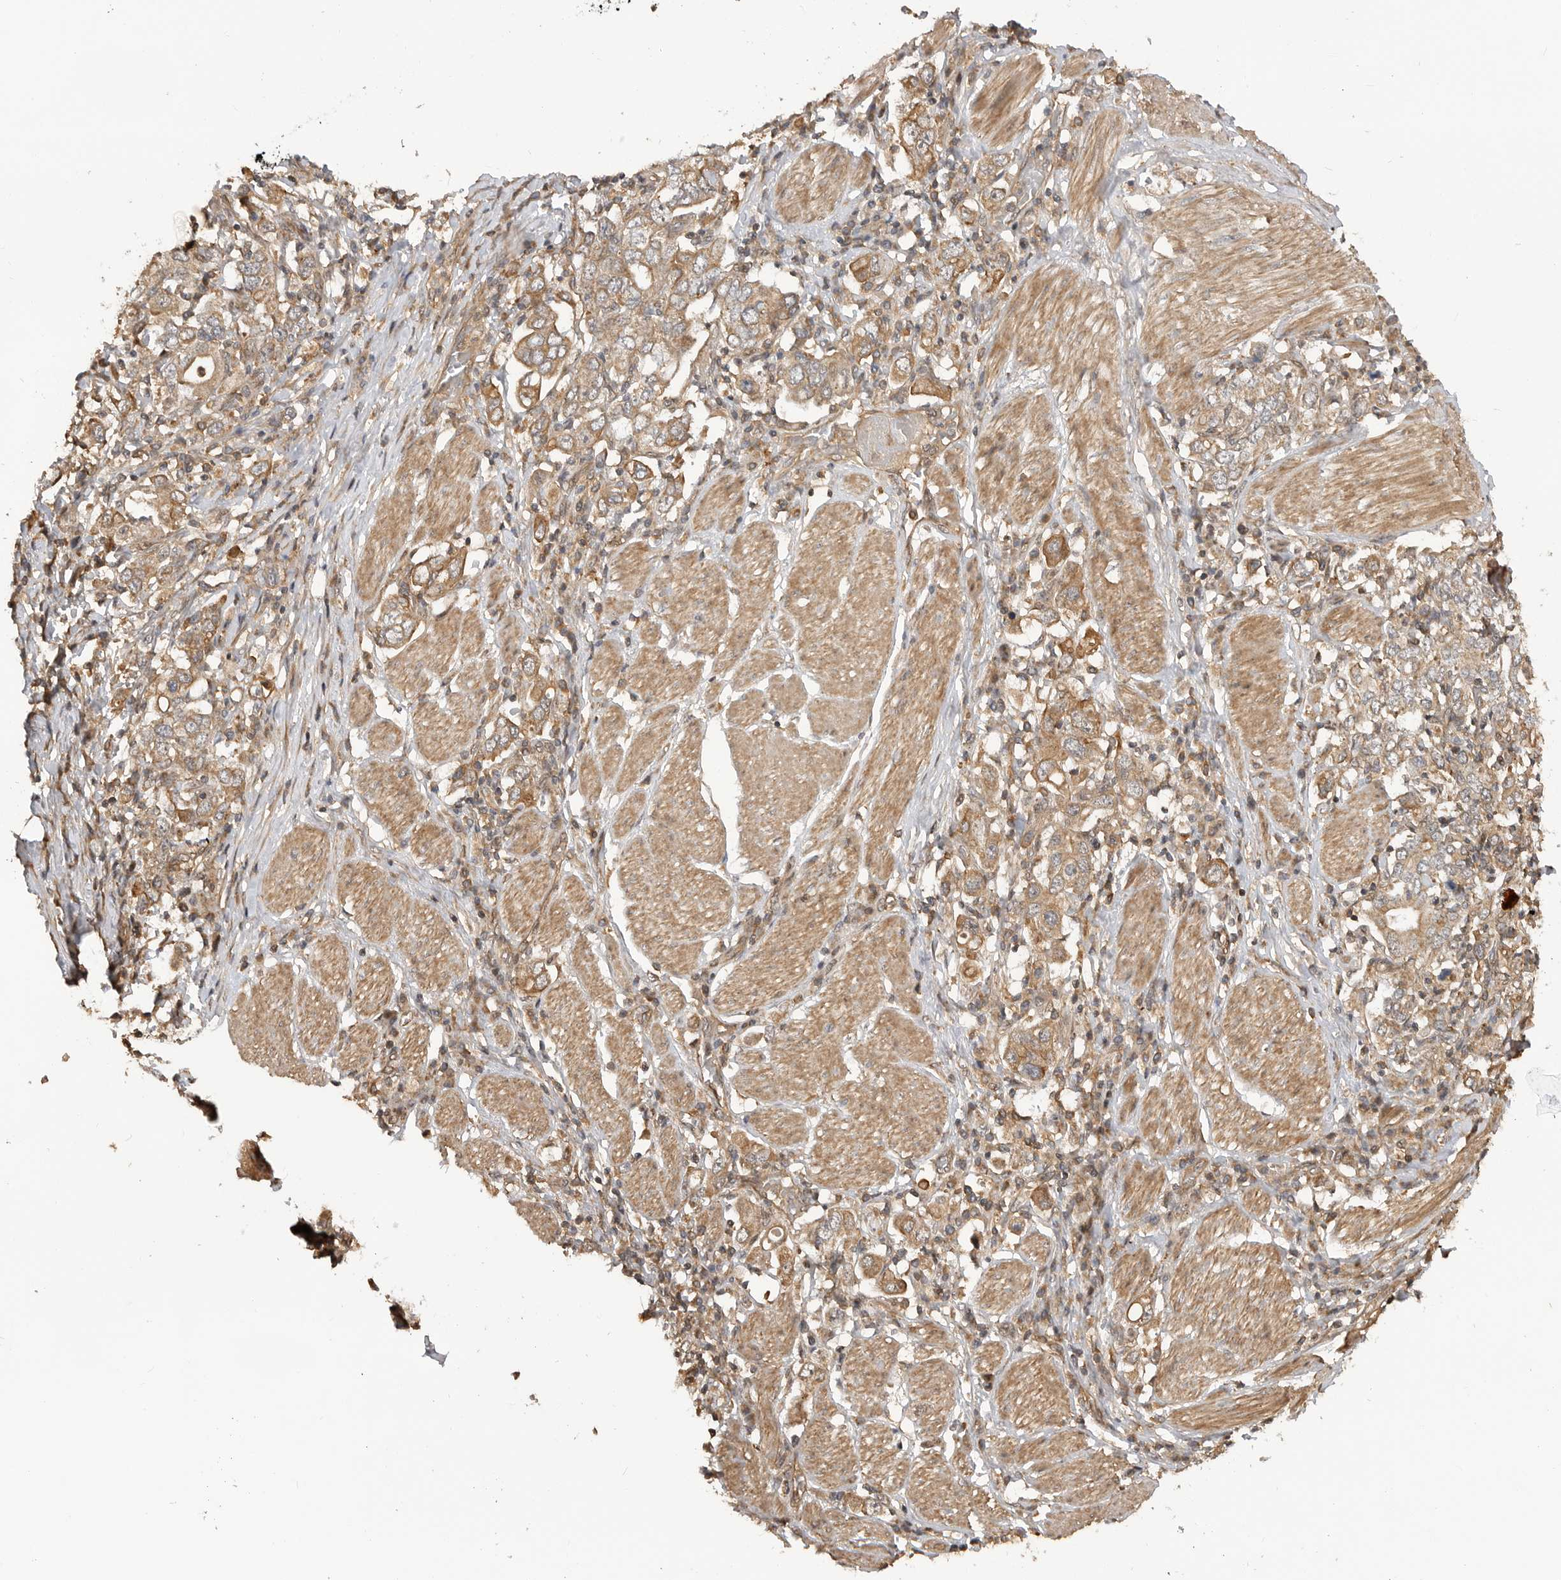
{"staining": {"intensity": "moderate", "quantity": ">75%", "location": "cytoplasmic/membranous"}, "tissue": "stomach cancer", "cell_type": "Tumor cells", "image_type": "cancer", "snomed": [{"axis": "morphology", "description": "Adenocarcinoma, NOS"}, {"axis": "topography", "description": "Stomach, upper"}], "caption": "Moderate cytoplasmic/membranous positivity for a protein is identified in about >75% of tumor cells of stomach cancer (adenocarcinoma) using immunohistochemistry.", "gene": "ADPRS", "patient": {"sex": "male", "age": 62}}